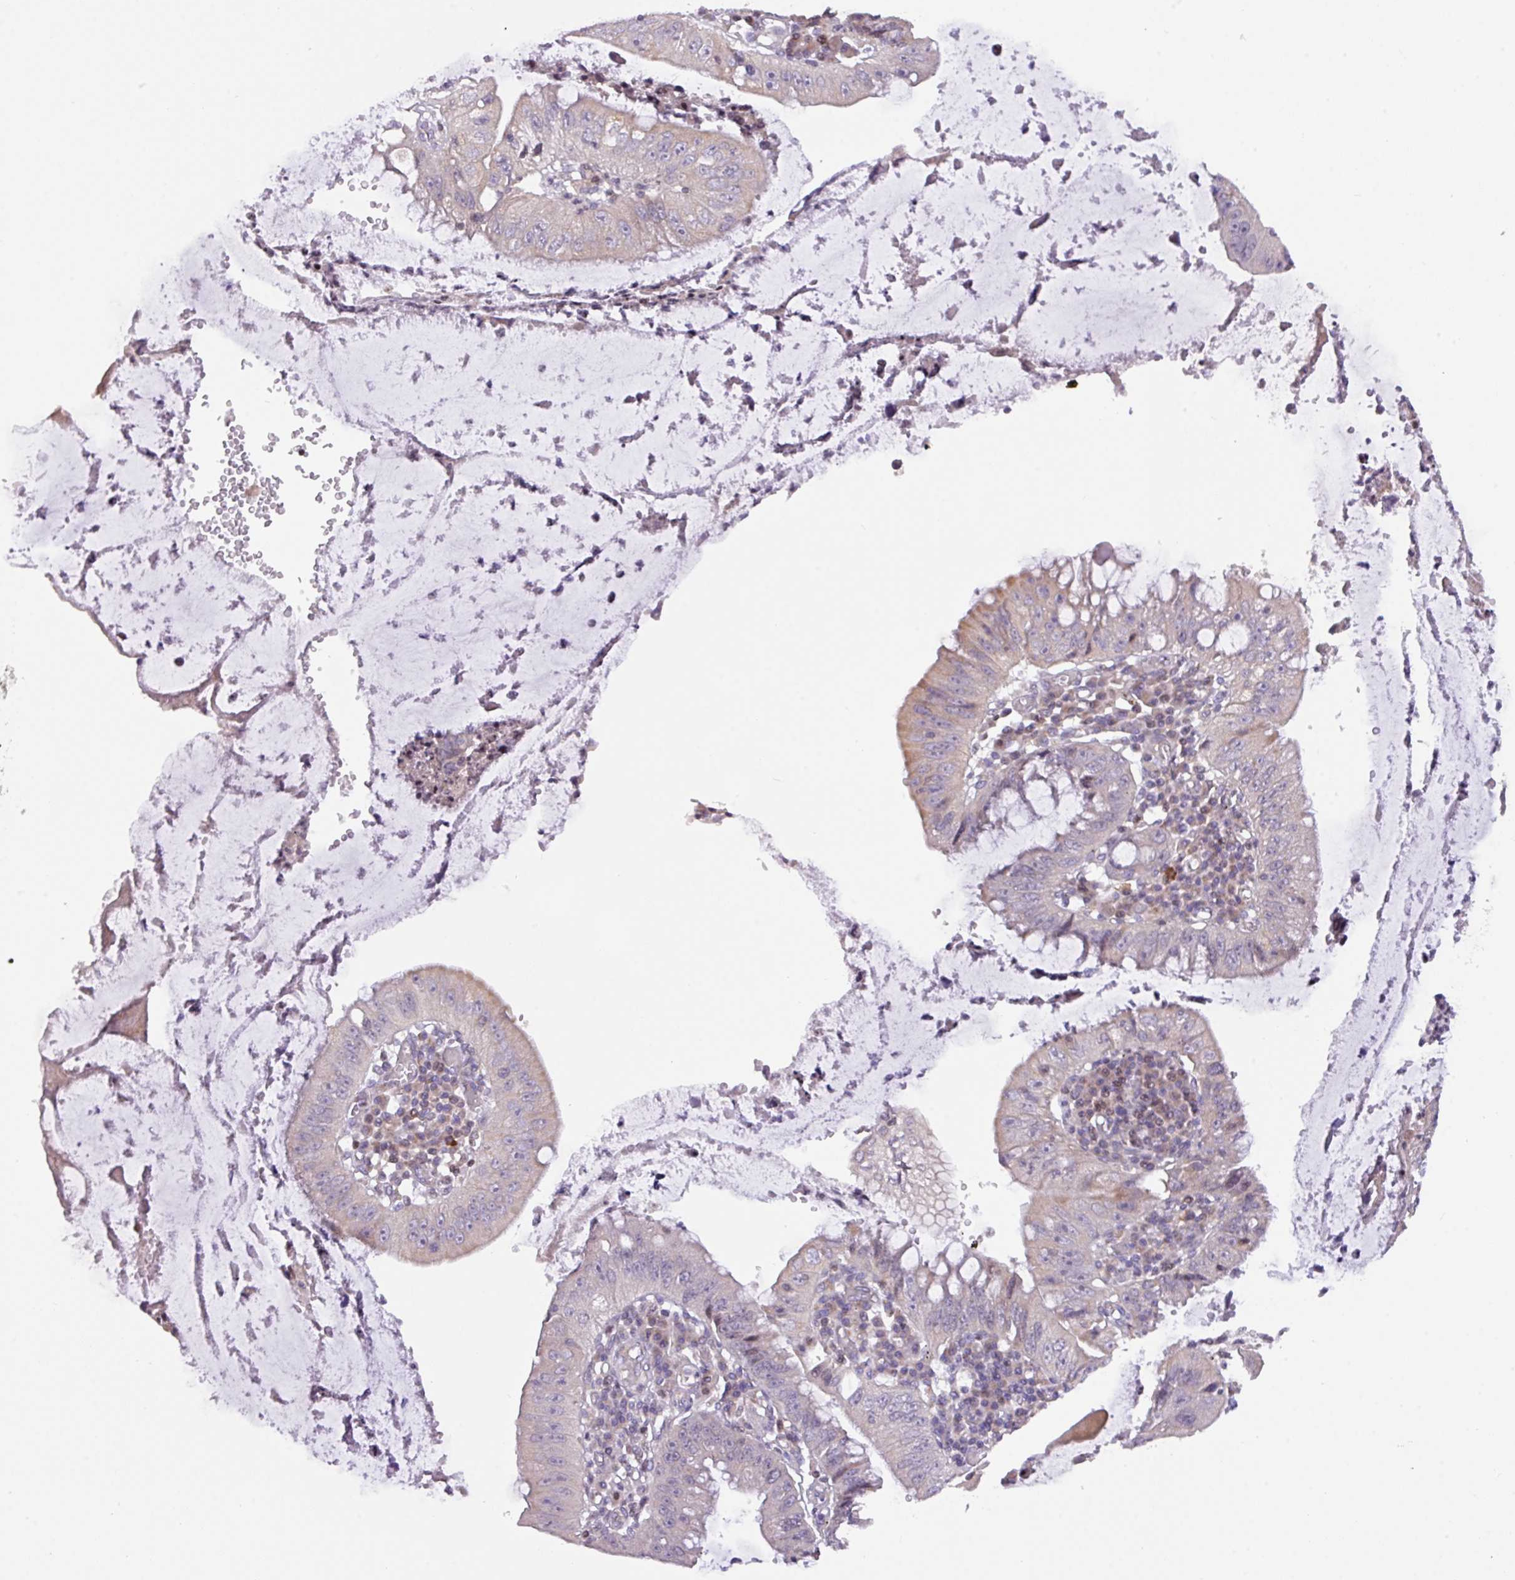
{"staining": {"intensity": "weak", "quantity": ">75%", "location": "cytoplasmic/membranous"}, "tissue": "stomach cancer", "cell_type": "Tumor cells", "image_type": "cancer", "snomed": [{"axis": "morphology", "description": "Adenocarcinoma, NOS"}, {"axis": "topography", "description": "Stomach"}], "caption": "Immunohistochemistry (DAB) staining of stomach adenocarcinoma demonstrates weak cytoplasmic/membranous protein expression in about >75% of tumor cells.", "gene": "ZNF394", "patient": {"sex": "male", "age": 59}}